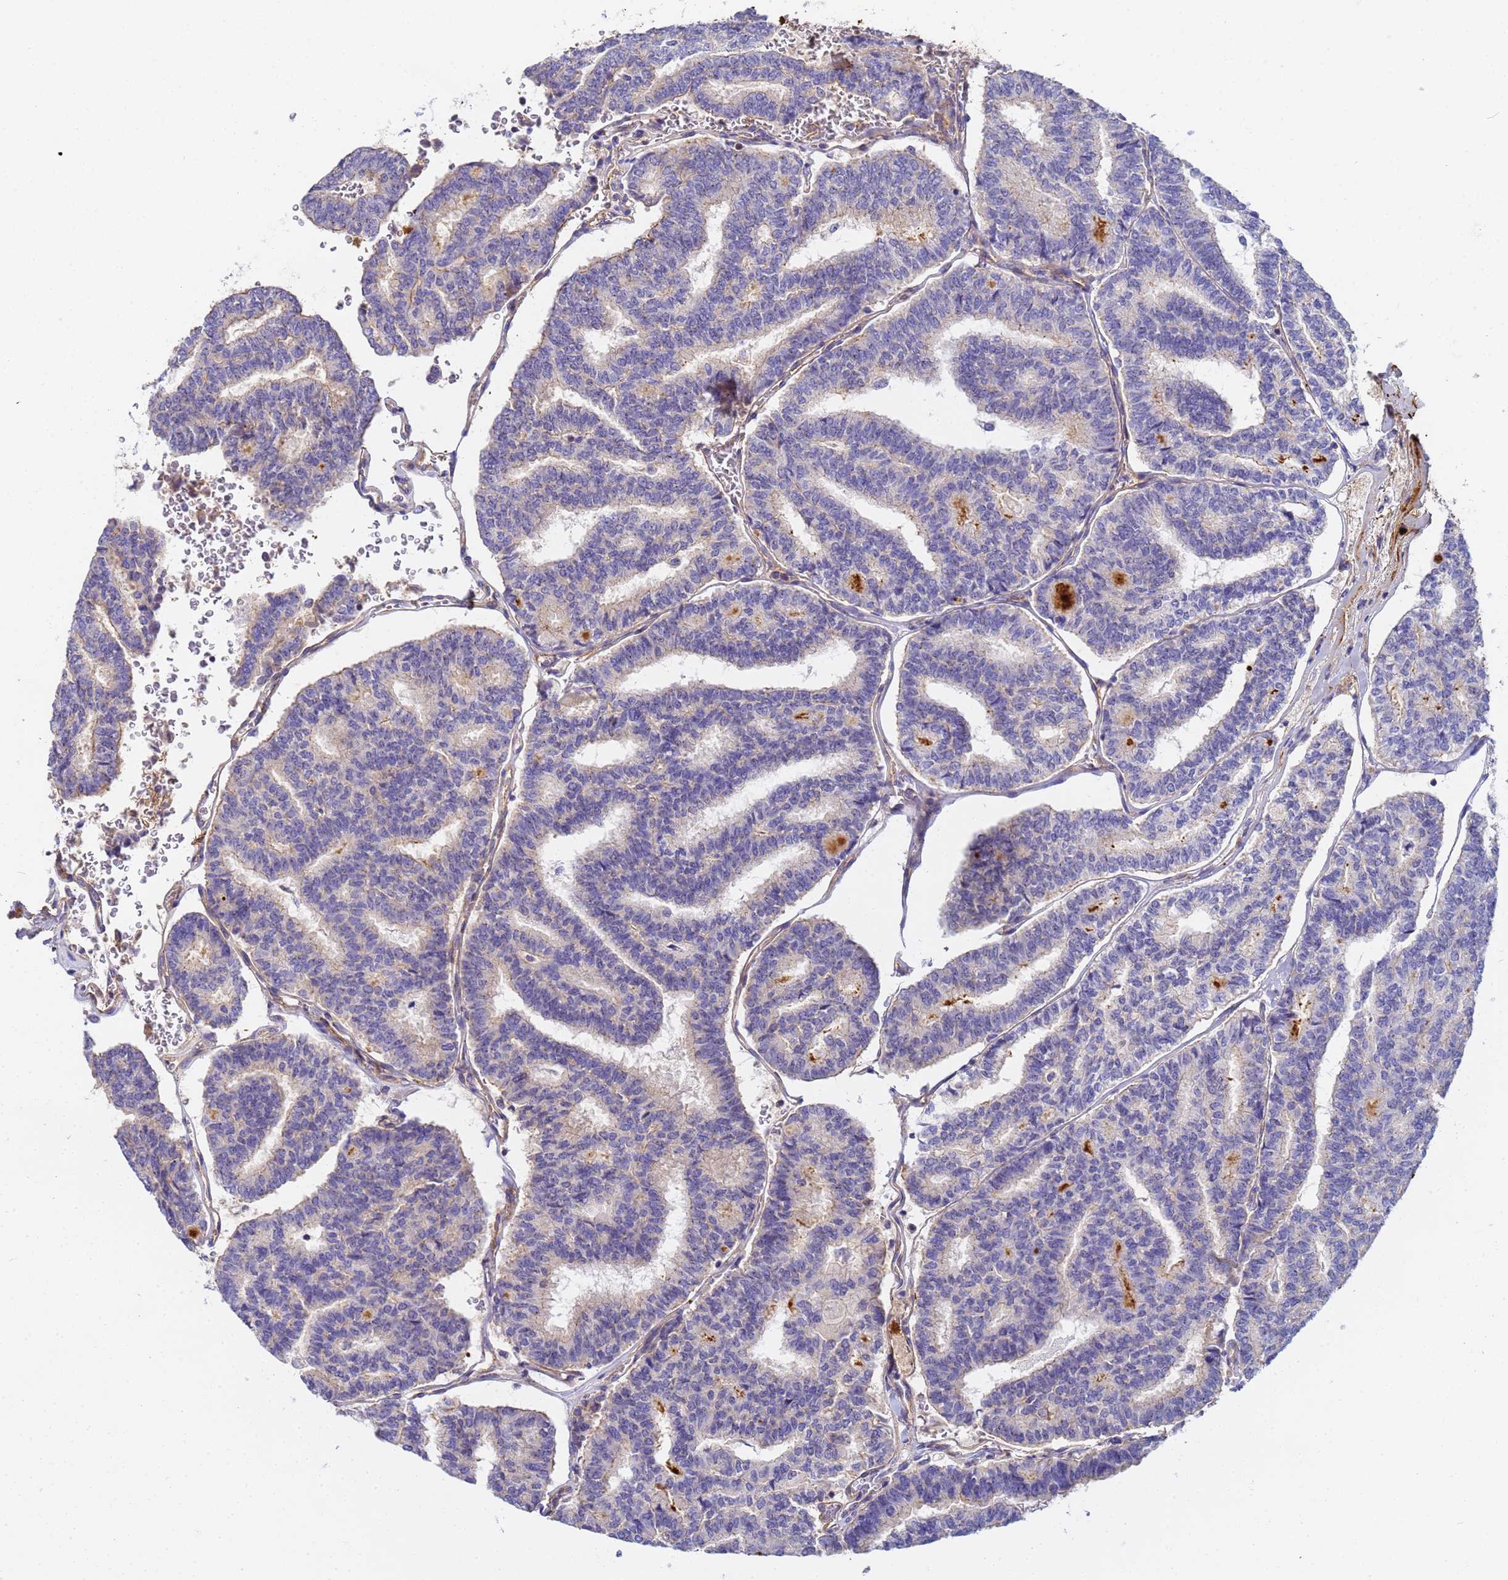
{"staining": {"intensity": "negative", "quantity": "none", "location": "none"}, "tissue": "thyroid cancer", "cell_type": "Tumor cells", "image_type": "cancer", "snomed": [{"axis": "morphology", "description": "Papillary adenocarcinoma, NOS"}, {"axis": "topography", "description": "Thyroid gland"}], "caption": "DAB (3,3'-diaminobenzidine) immunohistochemical staining of thyroid papillary adenocarcinoma demonstrates no significant positivity in tumor cells.", "gene": "MYL12A", "patient": {"sex": "female", "age": 35}}